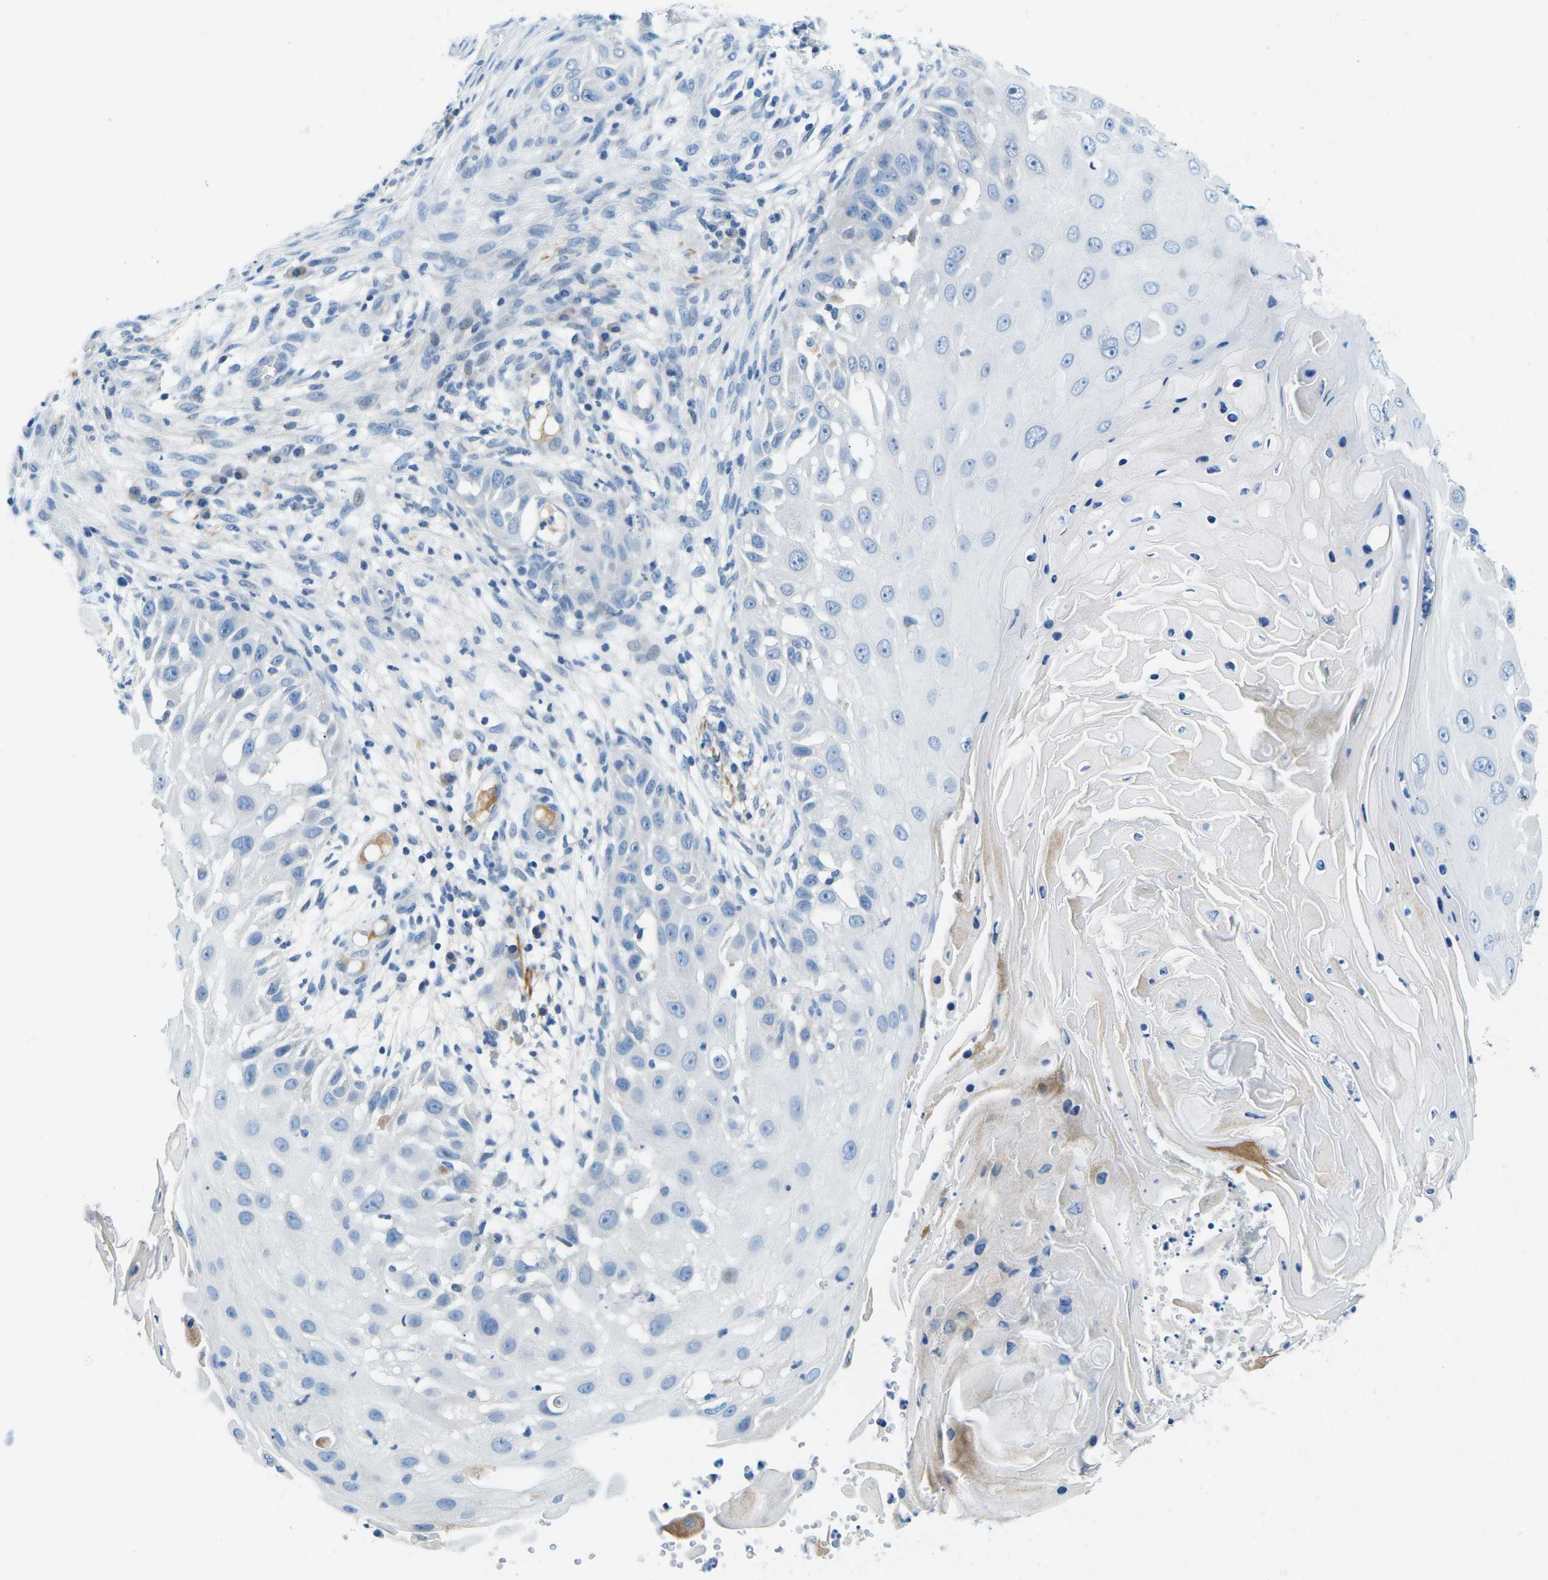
{"staining": {"intensity": "negative", "quantity": "none", "location": "none"}, "tissue": "skin cancer", "cell_type": "Tumor cells", "image_type": "cancer", "snomed": [{"axis": "morphology", "description": "Squamous cell carcinoma, NOS"}, {"axis": "topography", "description": "Skin"}], "caption": "A high-resolution image shows immunohistochemistry (IHC) staining of squamous cell carcinoma (skin), which reveals no significant expression in tumor cells. Brightfield microscopy of immunohistochemistry (IHC) stained with DAB (brown) and hematoxylin (blue), captured at high magnification.", "gene": "CFB", "patient": {"sex": "female", "age": 44}}